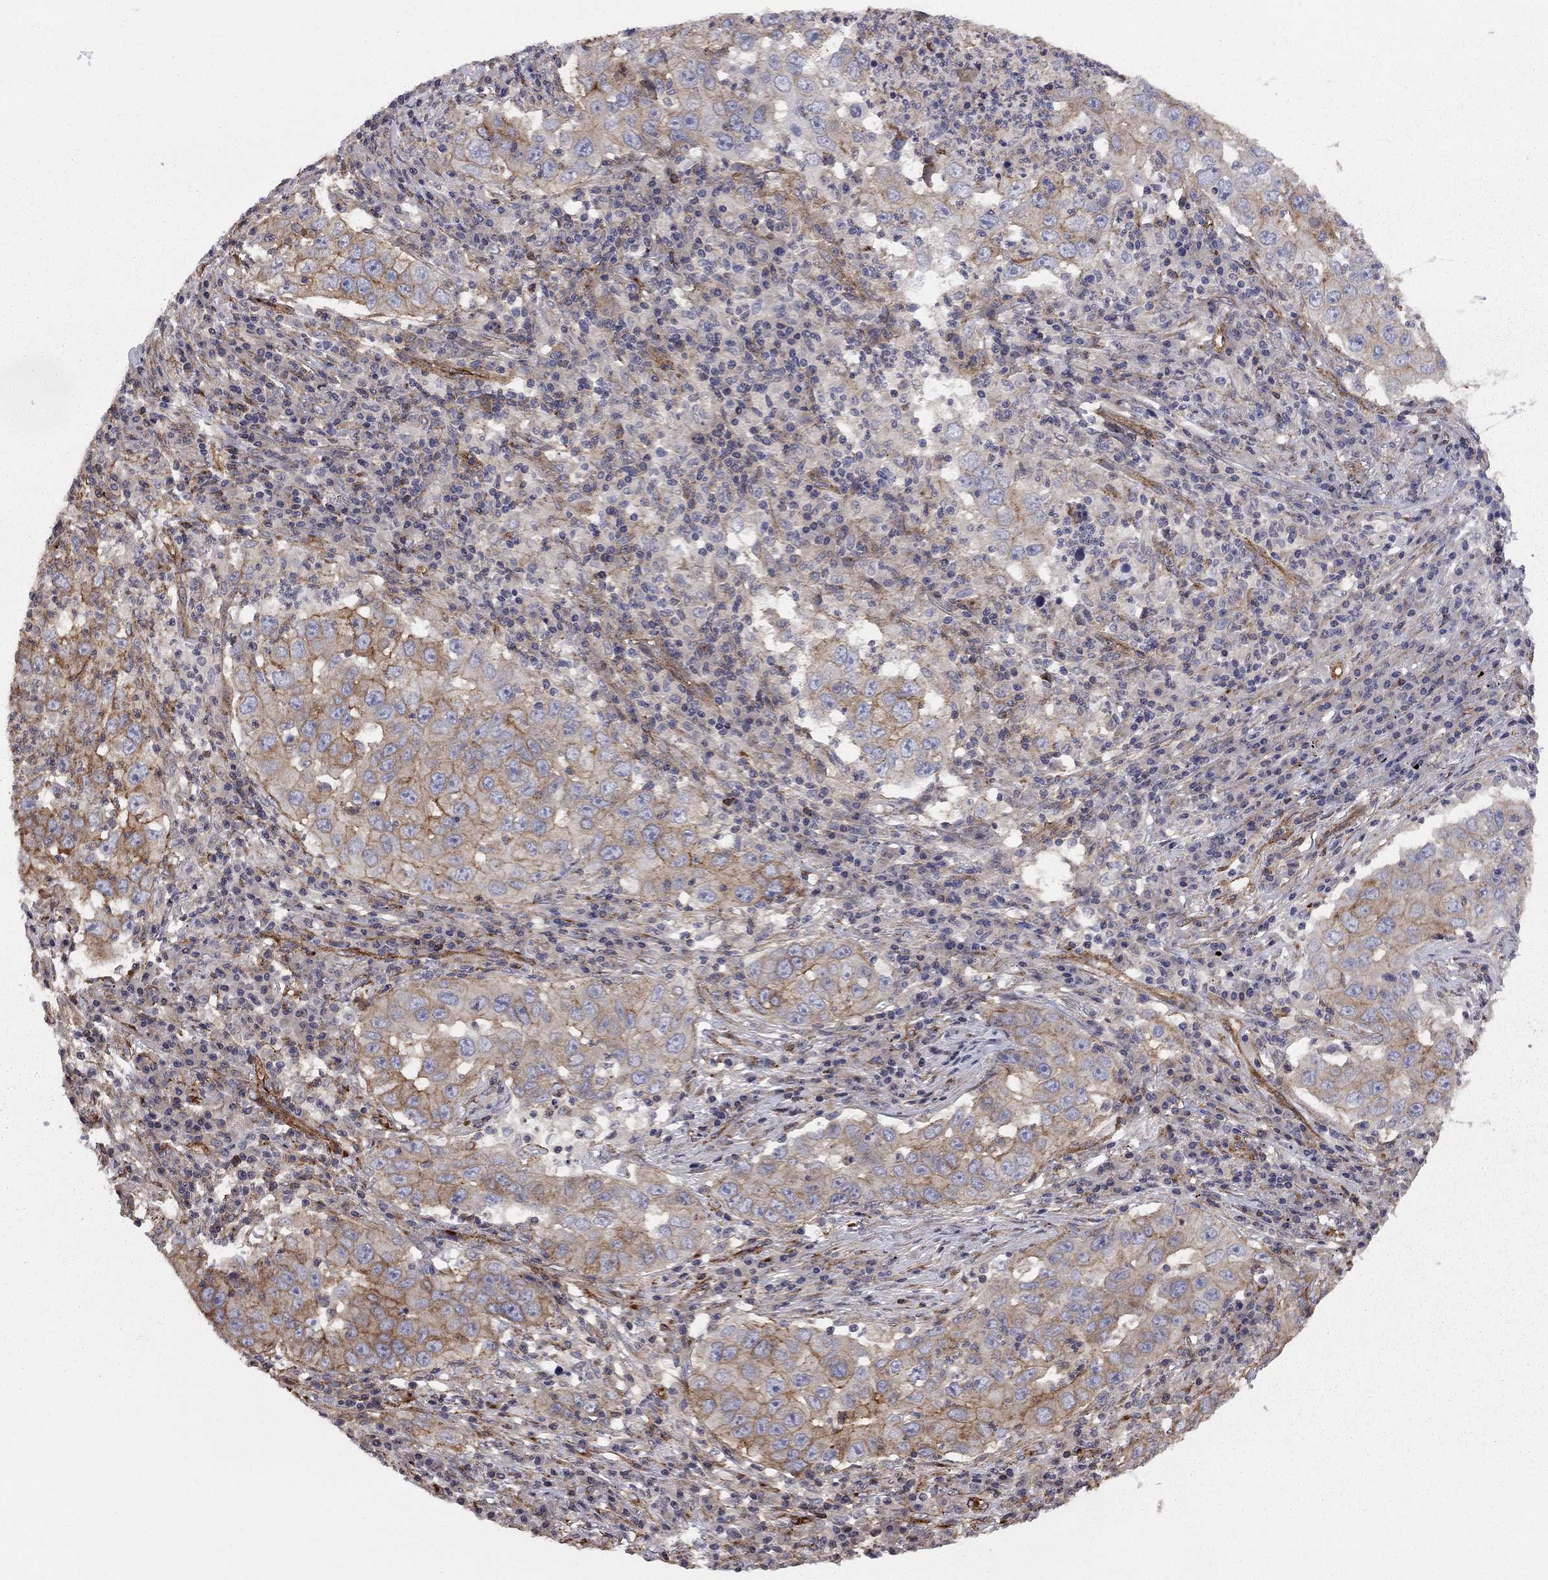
{"staining": {"intensity": "strong", "quantity": "25%-75%", "location": "cytoplasmic/membranous"}, "tissue": "lung cancer", "cell_type": "Tumor cells", "image_type": "cancer", "snomed": [{"axis": "morphology", "description": "Adenocarcinoma, NOS"}, {"axis": "topography", "description": "Lung"}], "caption": "Strong cytoplasmic/membranous protein expression is seen in about 25%-75% of tumor cells in adenocarcinoma (lung).", "gene": "RASEF", "patient": {"sex": "male", "age": 73}}